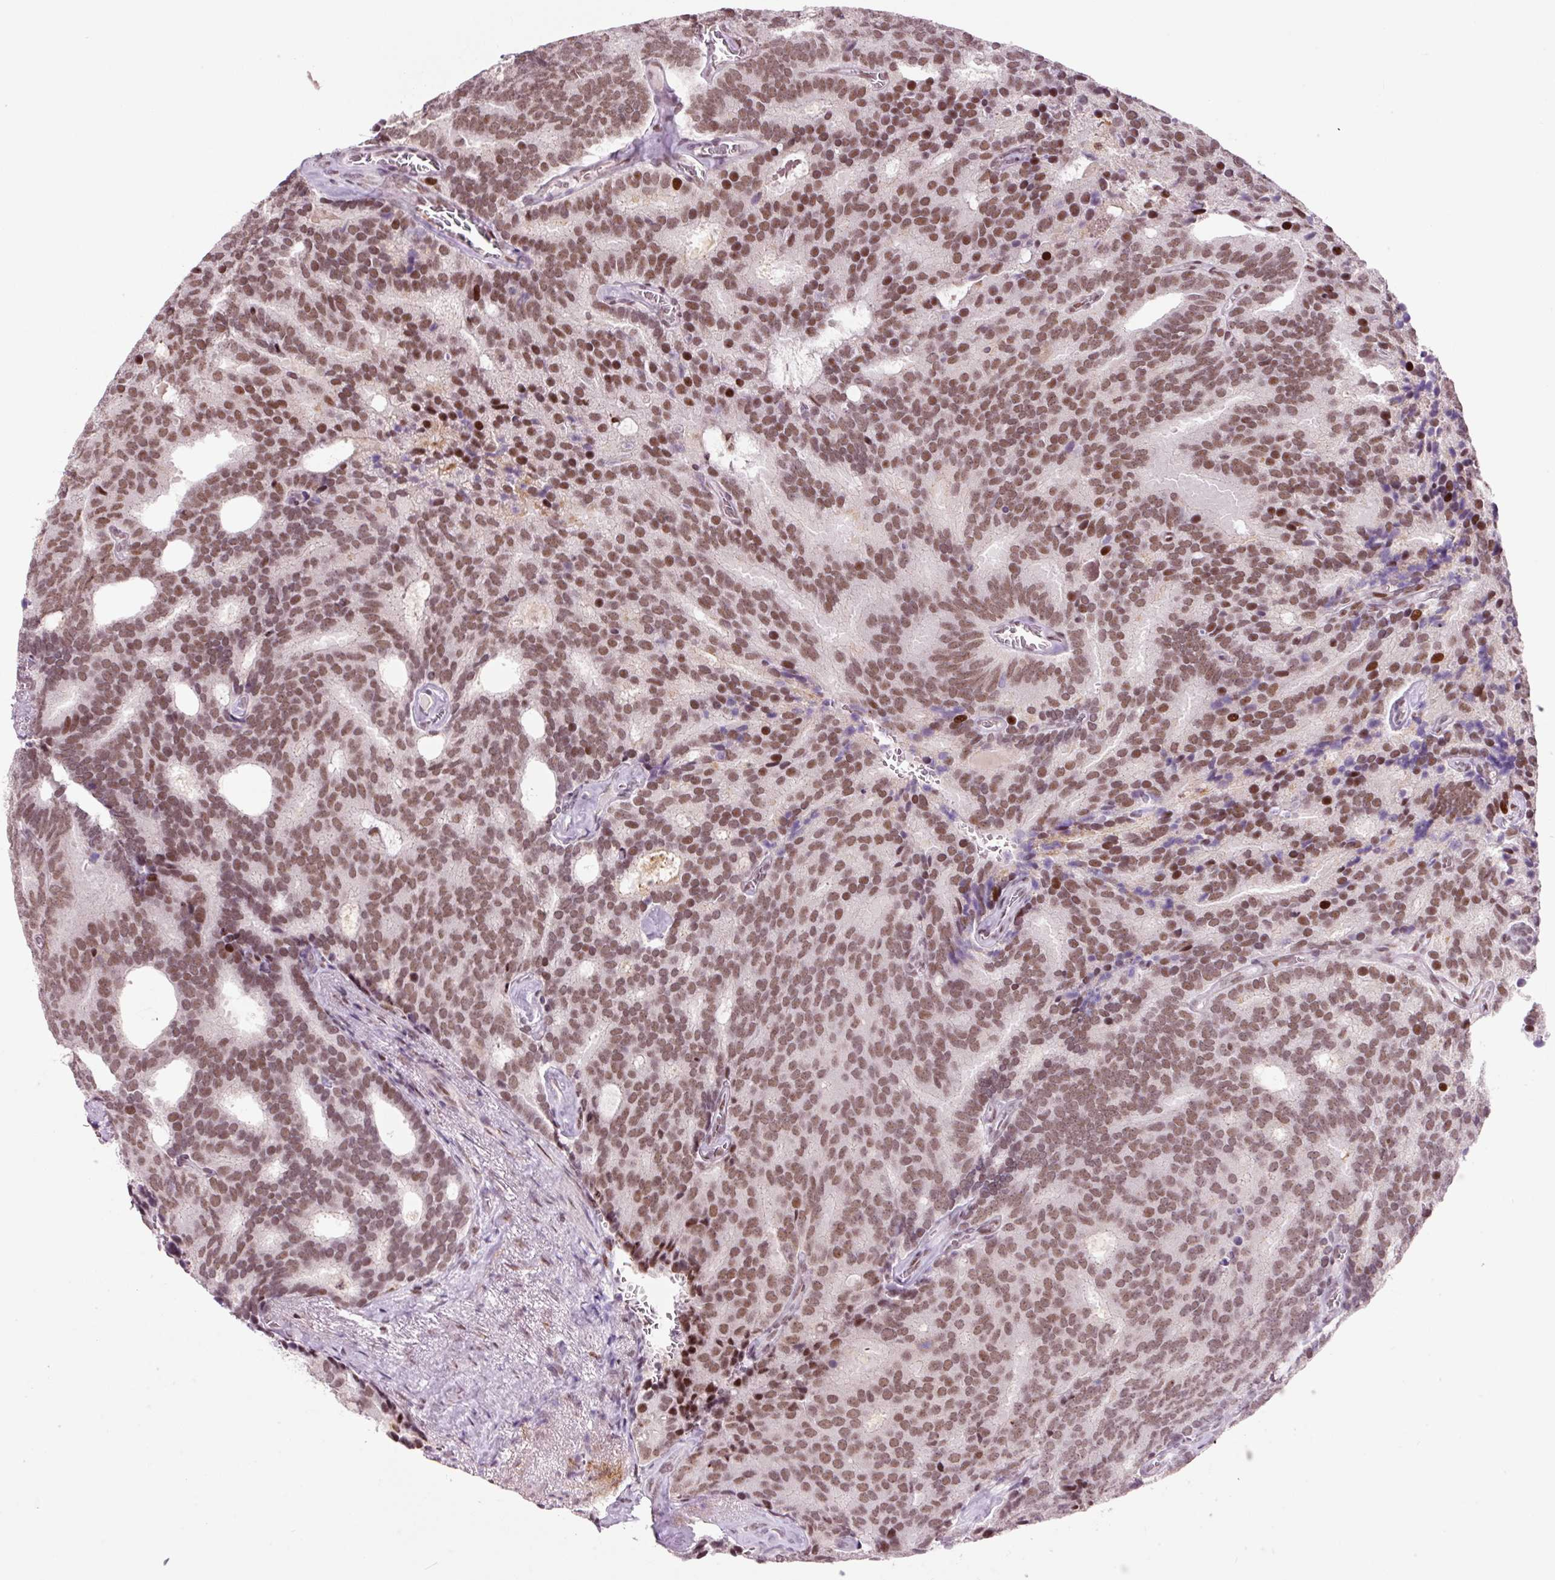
{"staining": {"intensity": "moderate", "quantity": ">75%", "location": "nuclear"}, "tissue": "prostate cancer", "cell_type": "Tumor cells", "image_type": "cancer", "snomed": [{"axis": "morphology", "description": "Adenocarcinoma, Low grade"}, {"axis": "topography", "description": "Prostate"}], "caption": "Protein analysis of prostate cancer tissue displays moderate nuclear staining in approximately >75% of tumor cells. (DAB (3,3'-diaminobenzidine) IHC, brown staining for protein, blue staining for nuclei).", "gene": "CCNL2", "patient": {"sex": "male", "age": 71}}